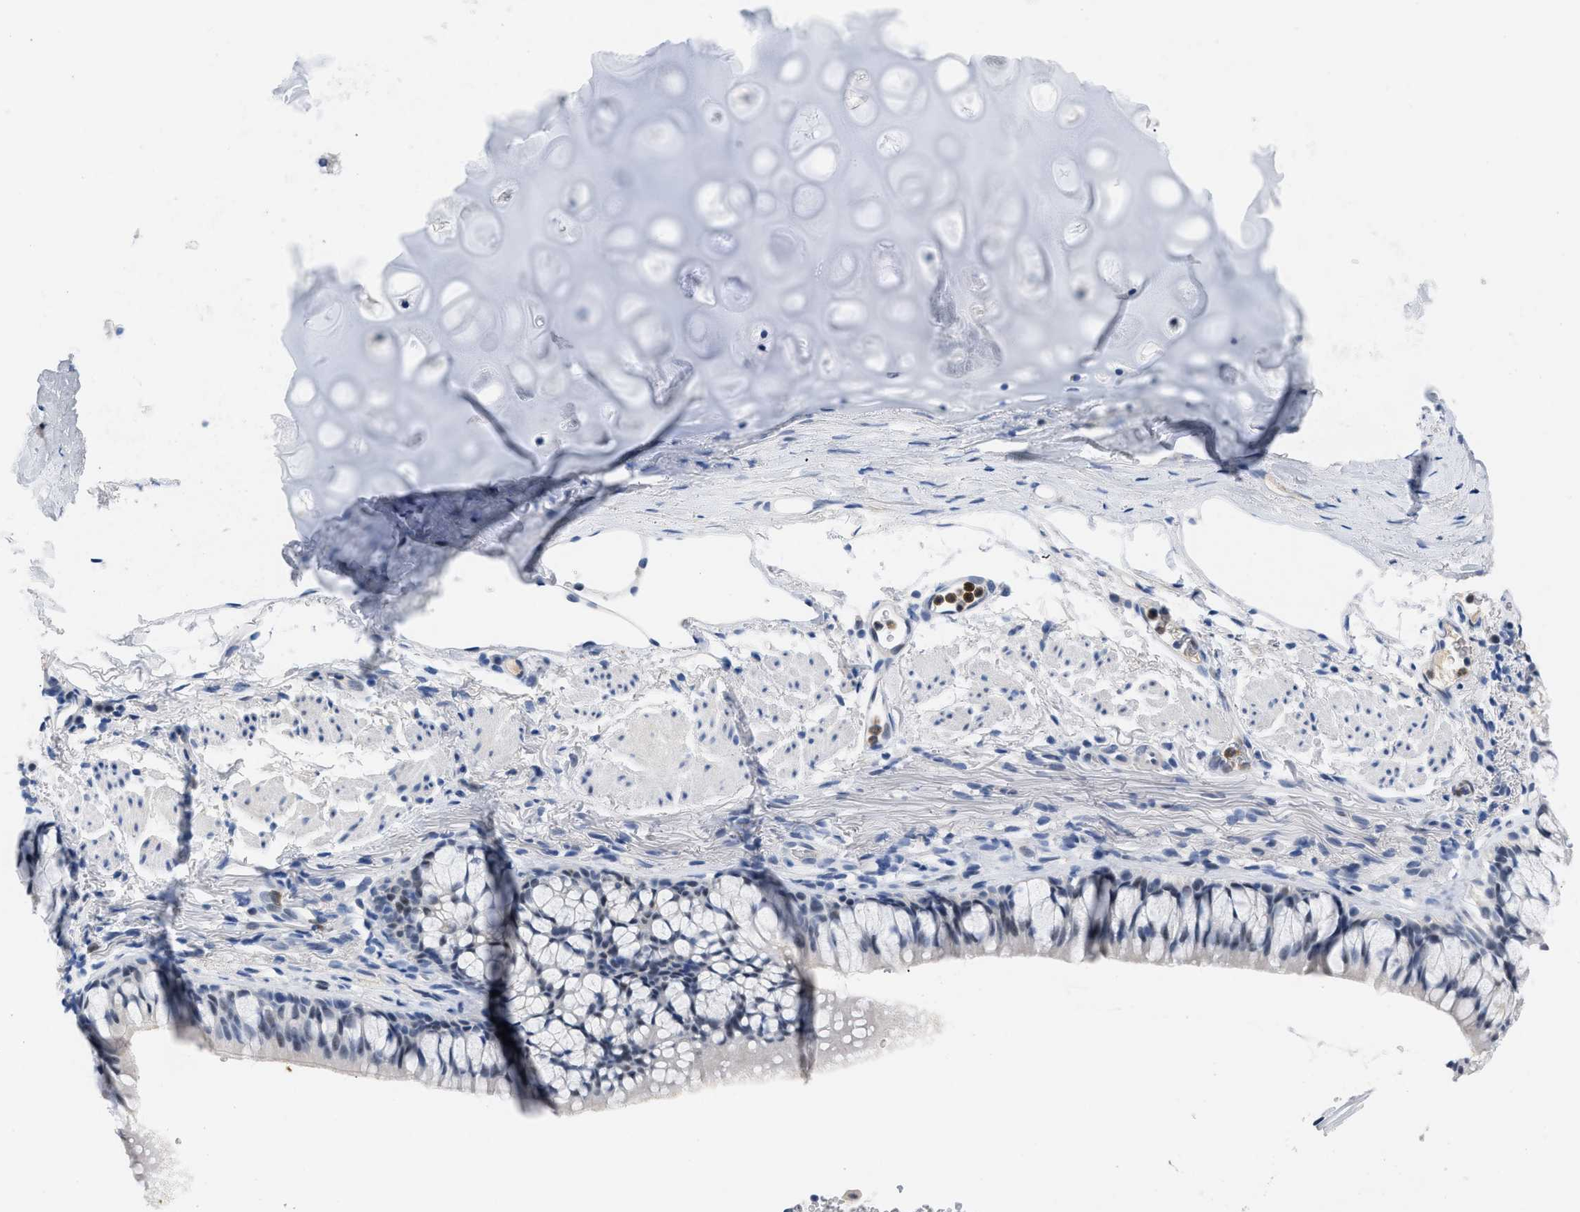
{"staining": {"intensity": "negative", "quantity": "none", "location": "none"}, "tissue": "bronchus", "cell_type": "Respiratory epithelial cells", "image_type": "normal", "snomed": [{"axis": "morphology", "description": "Normal tissue, NOS"}, {"axis": "topography", "description": "Cartilage tissue"}, {"axis": "topography", "description": "Bronchus"}], "caption": "High power microscopy image of an immunohistochemistry (IHC) histopathology image of benign bronchus, revealing no significant expression in respiratory epithelial cells.", "gene": "BOLL", "patient": {"sex": "female", "age": 53}}